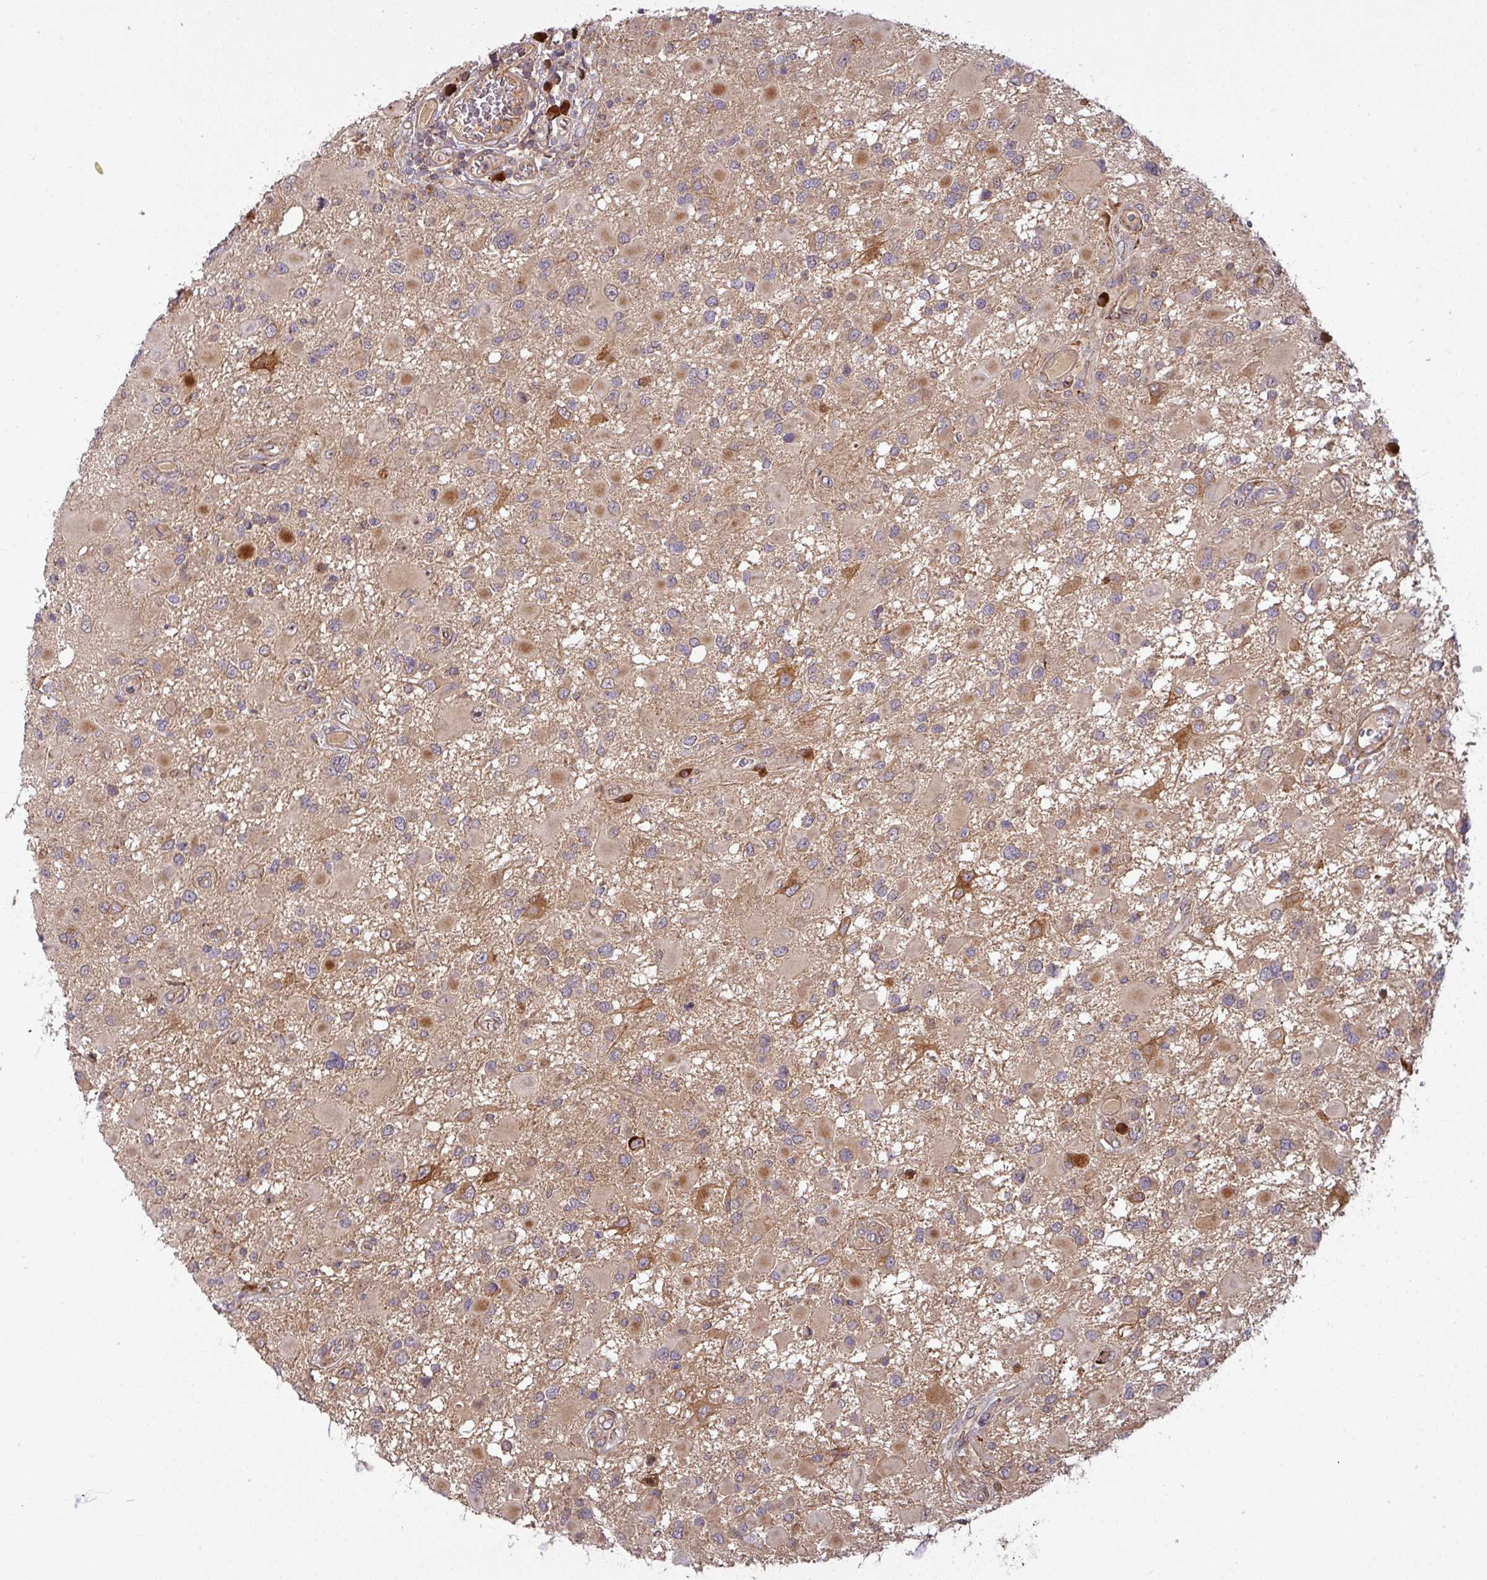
{"staining": {"intensity": "strong", "quantity": "<25%", "location": "cytoplasmic/membranous"}, "tissue": "glioma", "cell_type": "Tumor cells", "image_type": "cancer", "snomed": [{"axis": "morphology", "description": "Glioma, malignant, High grade"}, {"axis": "topography", "description": "Brain"}], "caption": "About <25% of tumor cells in human malignant glioma (high-grade) display strong cytoplasmic/membranous protein staining as visualized by brown immunohistochemical staining.", "gene": "ART1", "patient": {"sex": "male", "age": 53}}